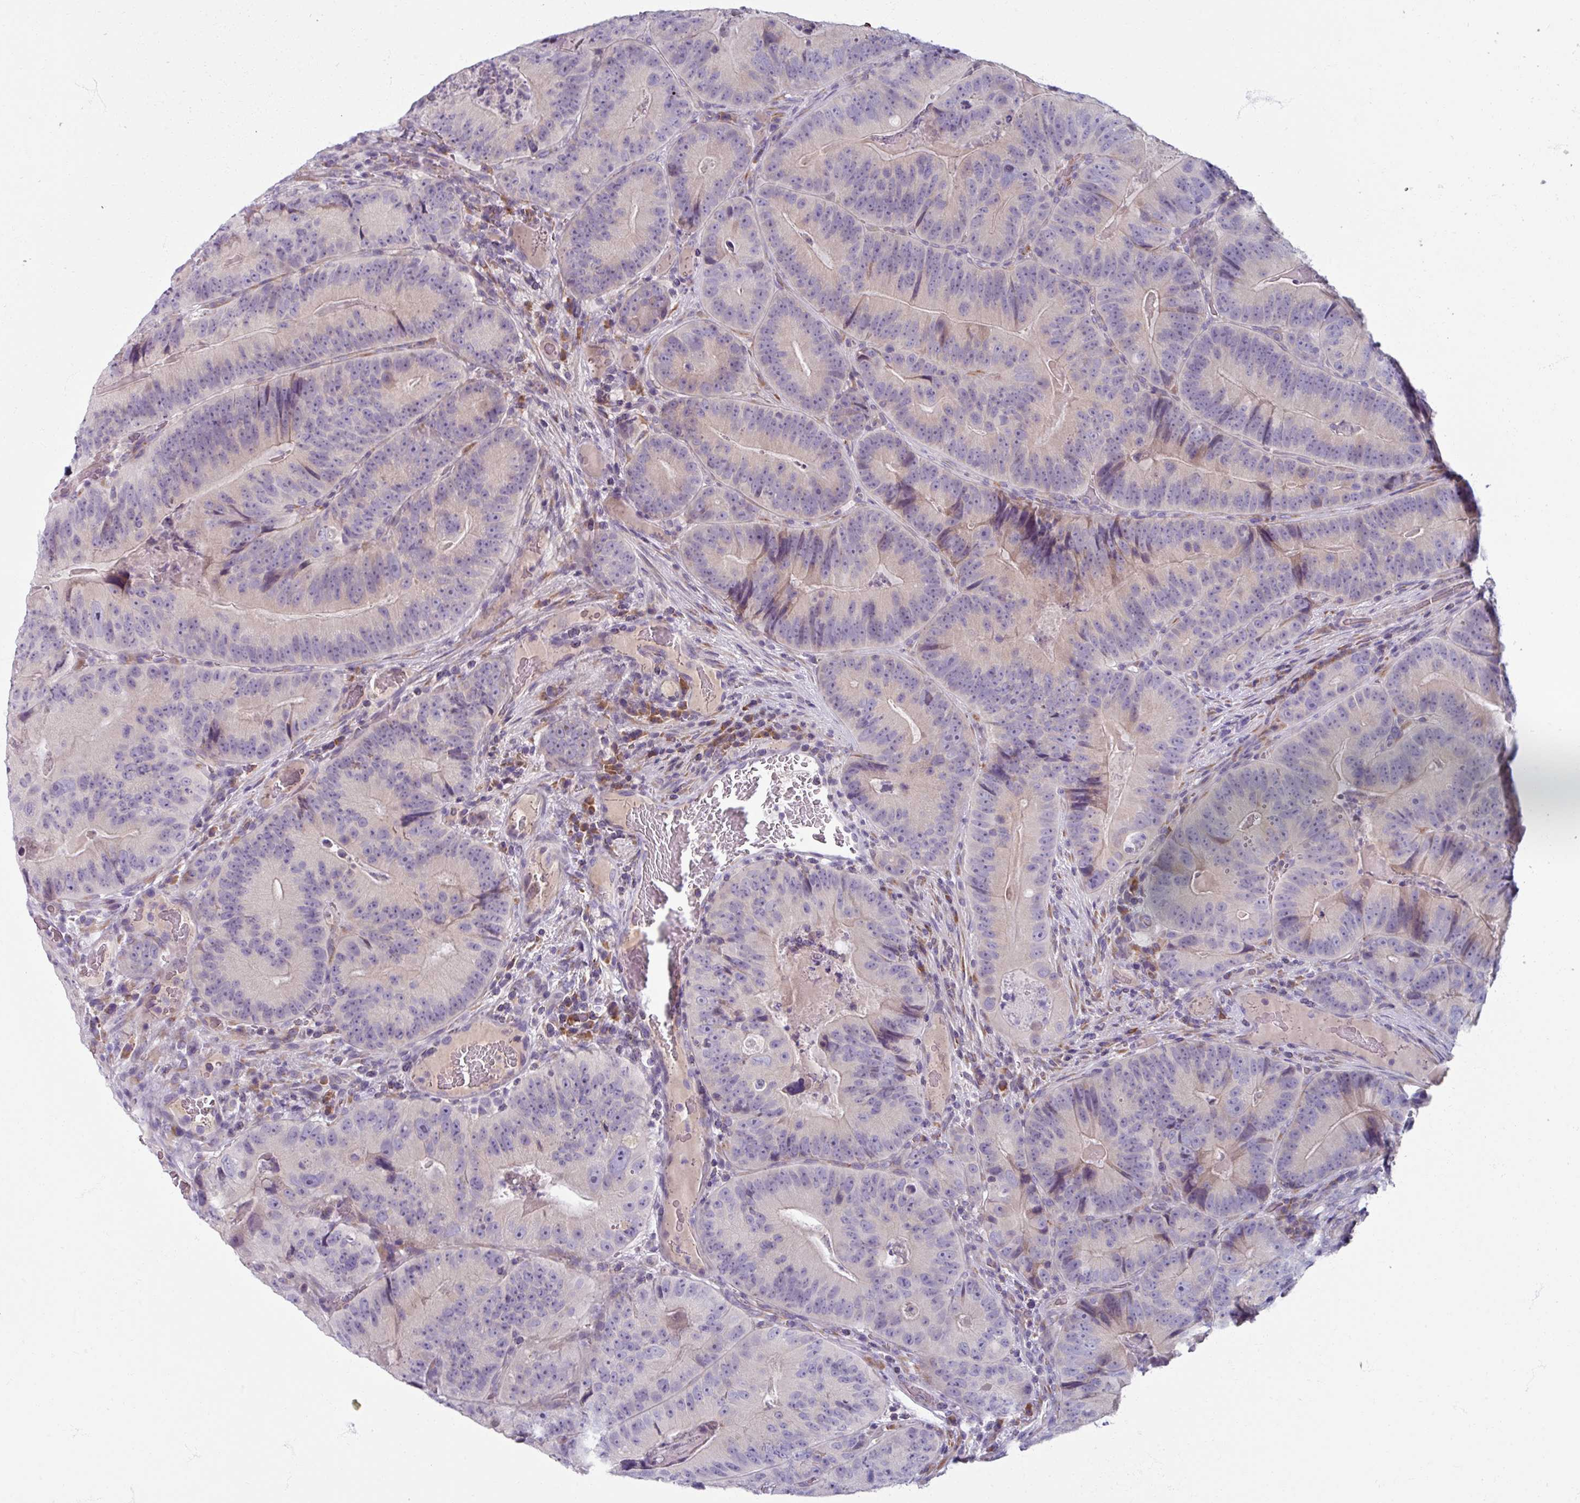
{"staining": {"intensity": "weak", "quantity": "<25%", "location": "cytoplasmic/membranous"}, "tissue": "colorectal cancer", "cell_type": "Tumor cells", "image_type": "cancer", "snomed": [{"axis": "morphology", "description": "Adenocarcinoma, NOS"}, {"axis": "topography", "description": "Colon"}], "caption": "Adenocarcinoma (colorectal) was stained to show a protein in brown. There is no significant positivity in tumor cells.", "gene": "SMIM11", "patient": {"sex": "female", "age": 86}}